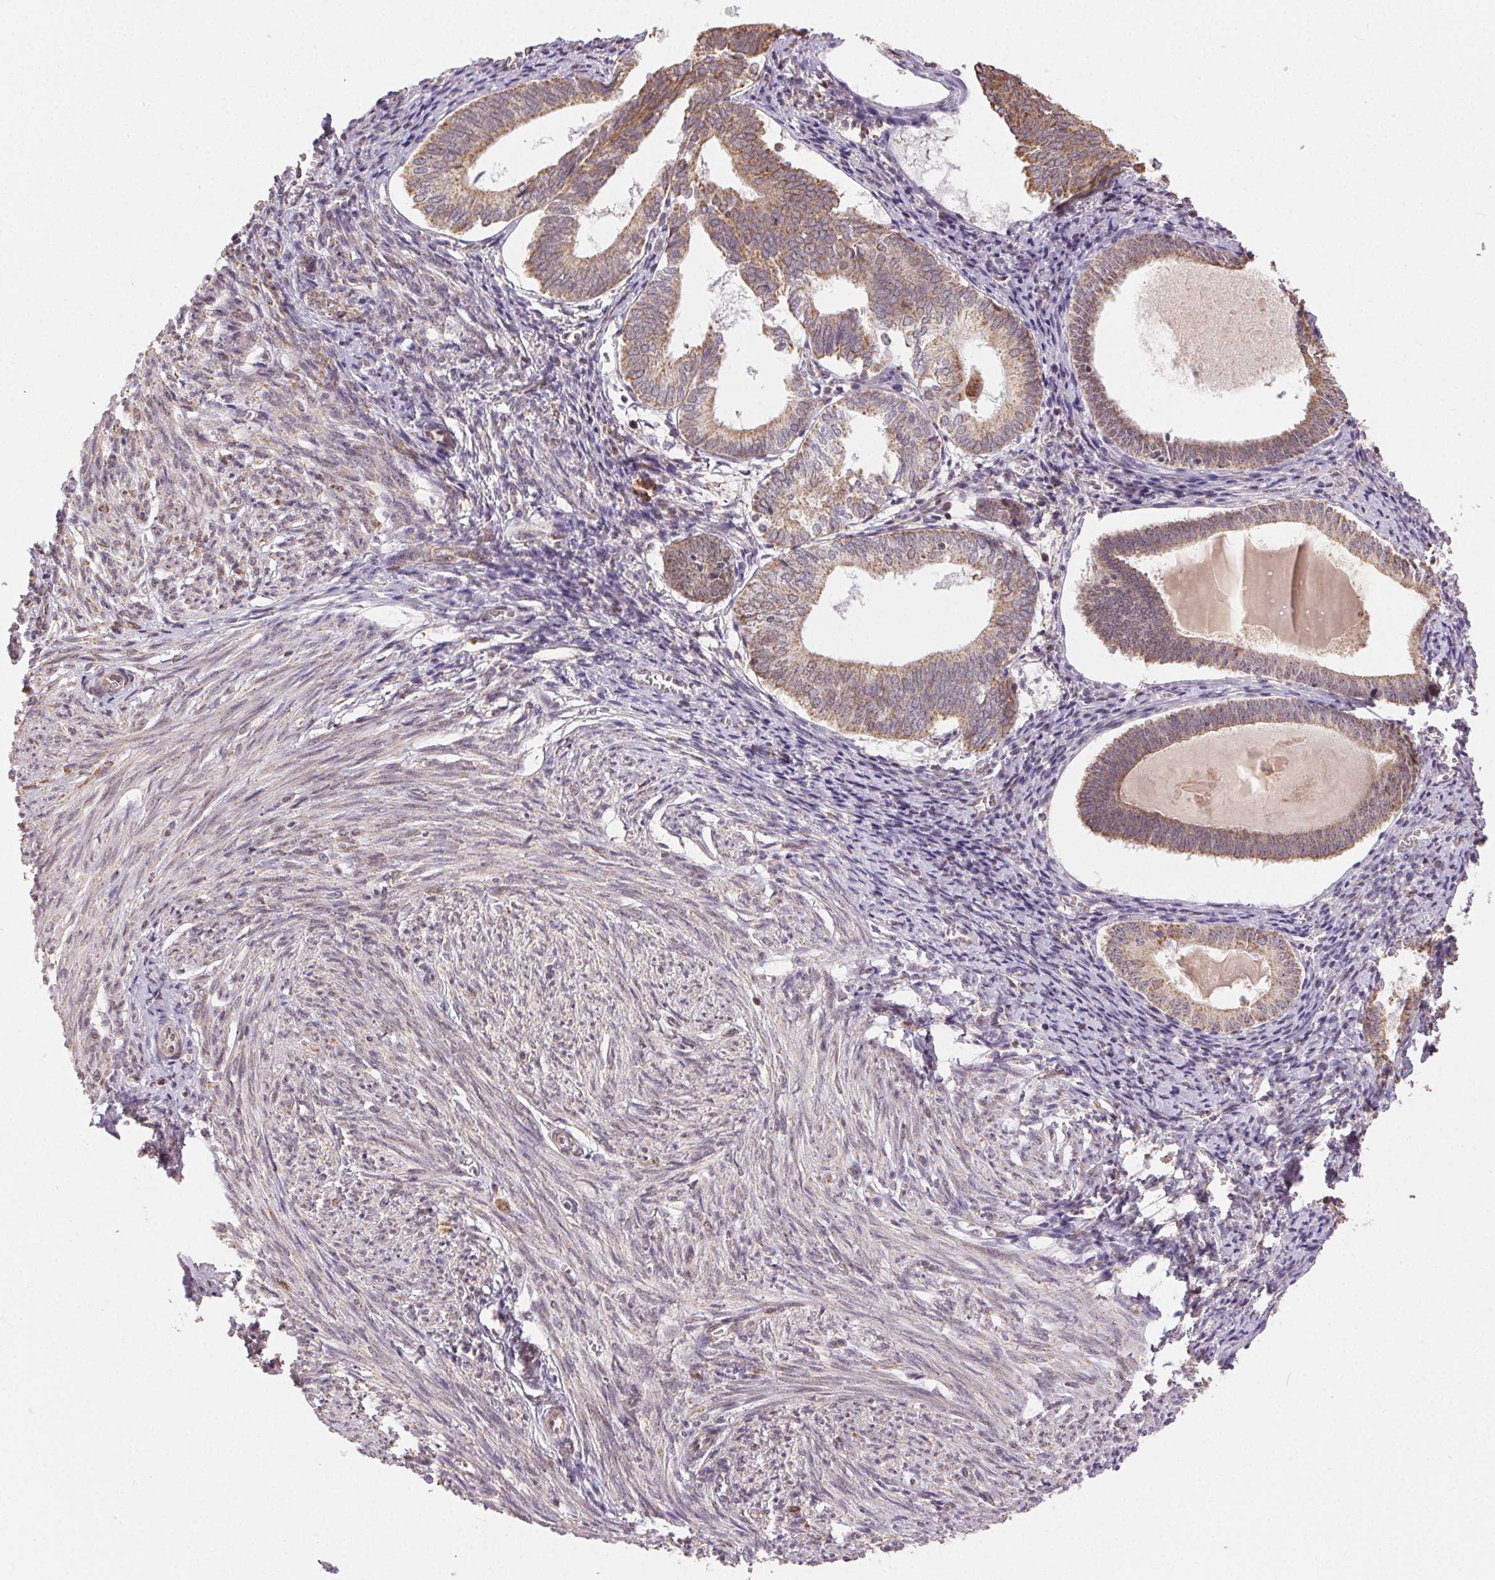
{"staining": {"intensity": "moderate", "quantity": "25%-75%", "location": "nuclear"}, "tissue": "endometrium", "cell_type": "Cells in endometrial stroma", "image_type": "normal", "snomed": [{"axis": "morphology", "description": "Normal tissue, NOS"}, {"axis": "topography", "description": "Endometrium"}], "caption": "Immunohistochemical staining of unremarkable endometrium demonstrates medium levels of moderate nuclear expression in about 25%-75% of cells in endometrial stroma. (brown staining indicates protein expression, while blue staining denotes nuclei).", "gene": "PIWIL4", "patient": {"sex": "female", "age": 50}}